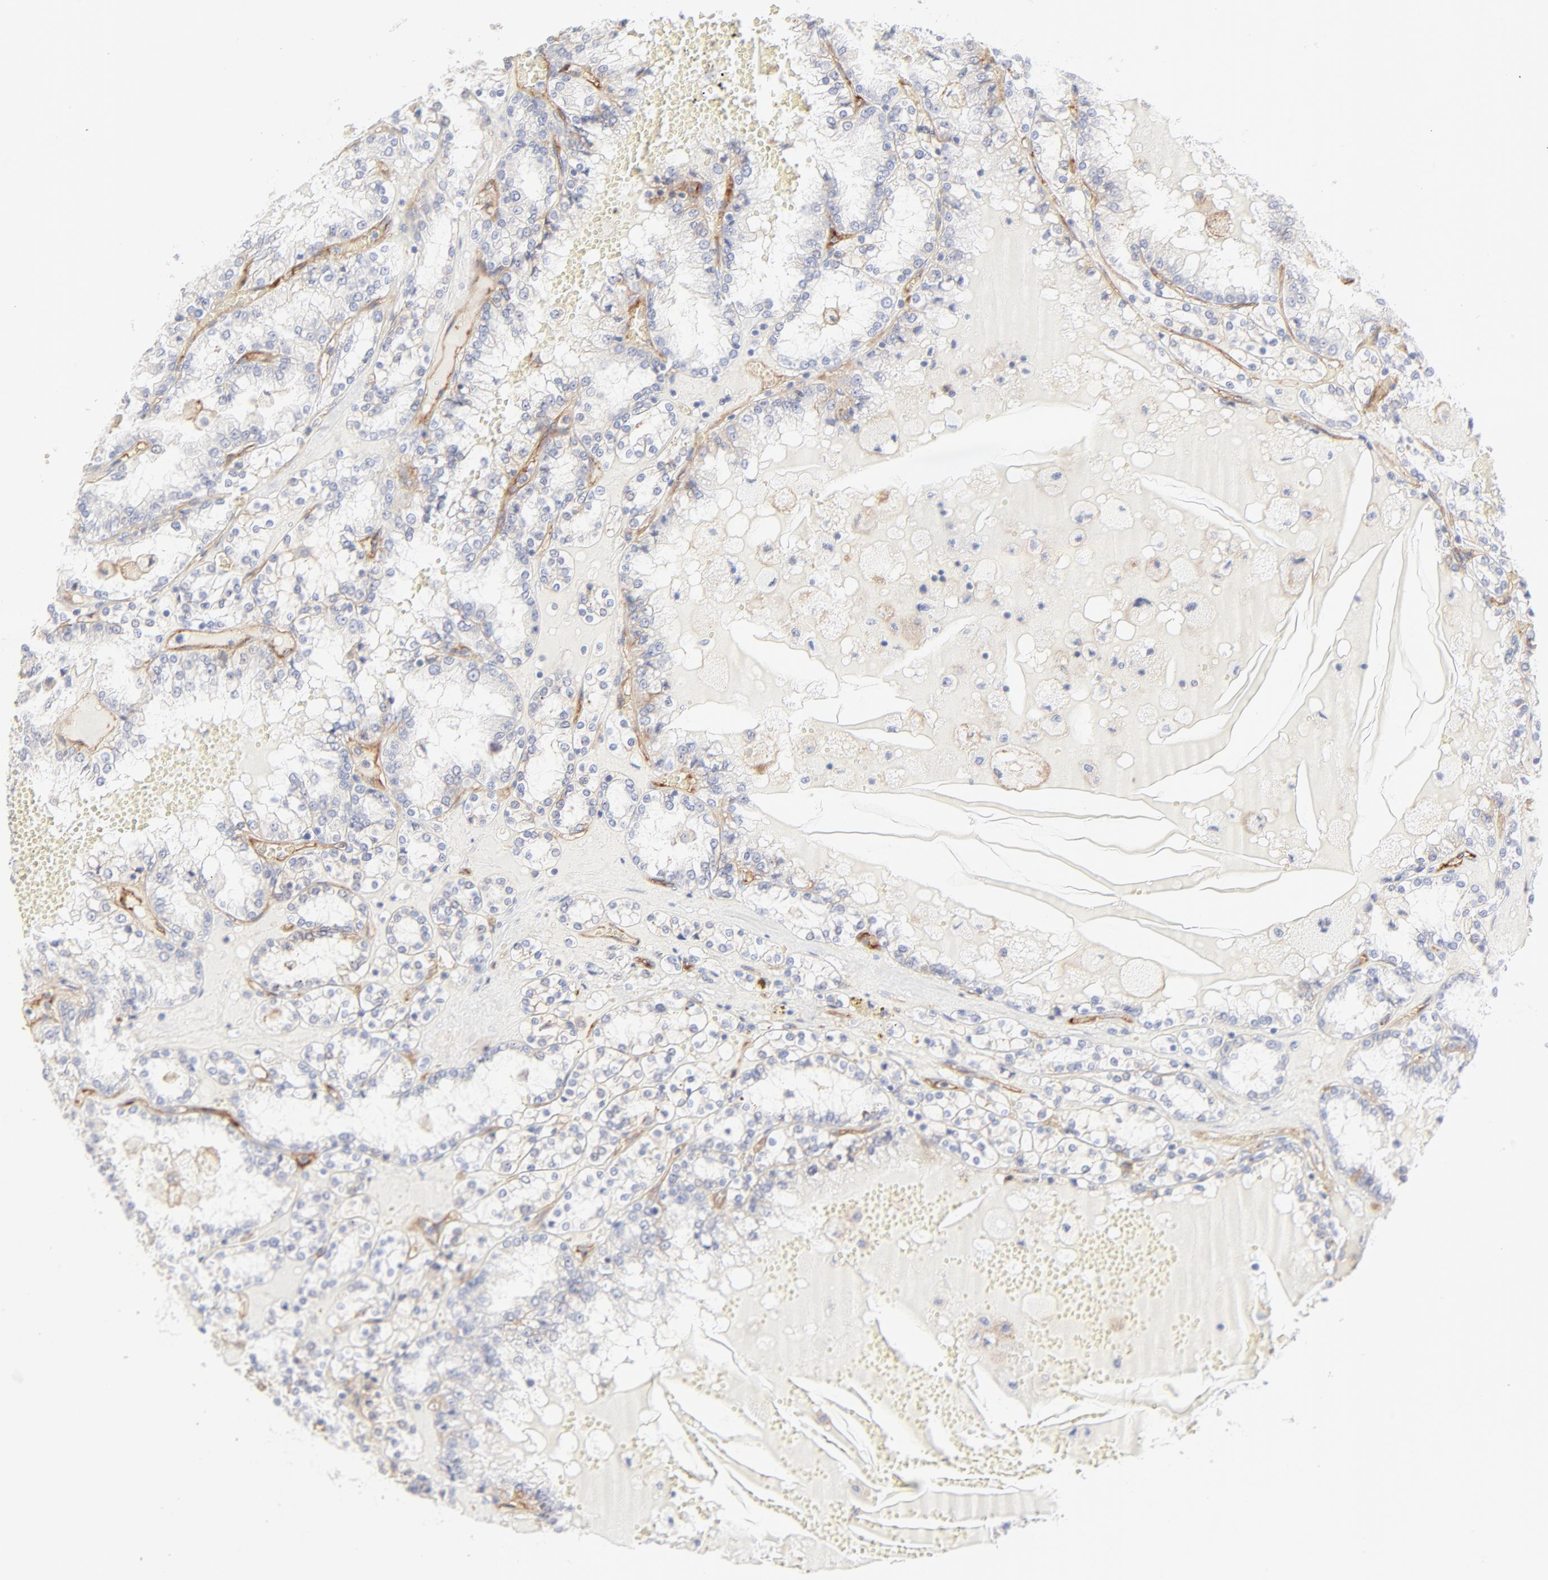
{"staining": {"intensity": "negative", "quantity": "none", "location": "none"}, "tissue": "renal cancer", "cell_type": "Tumor cells", "image_type": "cancer", "snomed": [{"axis": "morphology", "description": "Adenocarcinoma, NOS"}, {"axis": "topography", "description": "Kidney"}], "caption": "IHC of human renal cancer (adenocarcinoma) displays no positivity in tumor cells.", "gene": "ITGA5", "patient": {"sex": "female", "age": 56}}